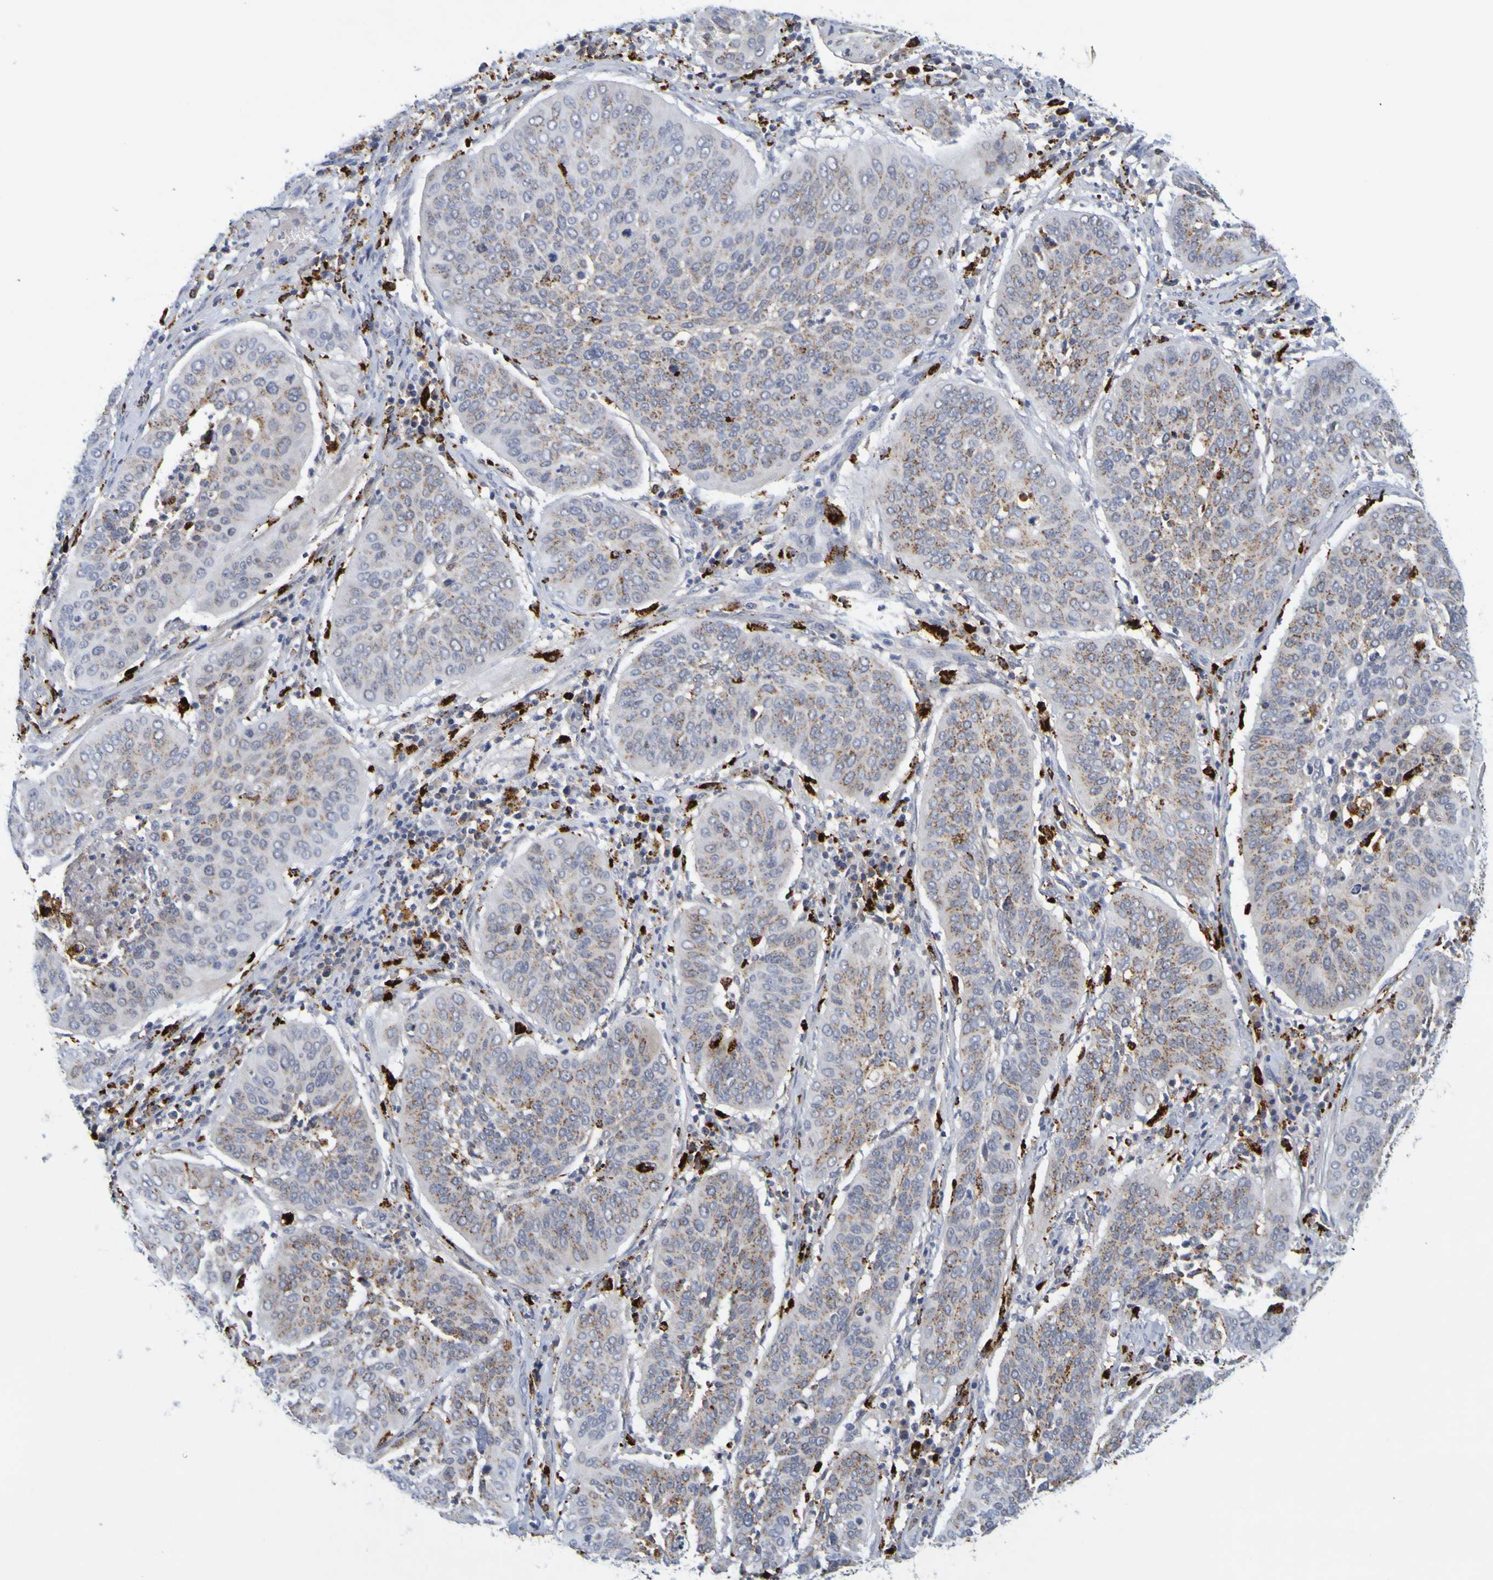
{"staining": {"intensity": "moderate", "quantity": "25%-75%", "location": "cytoplasmic/membranous"}, "tissue": "cervical cancer", "cell_type": "Tumor cells", "image_type": "cancer", "snomed": [{"axis": "morphology", "description": "Normal tissue, NOS"}, {"axis": "morphology", "description": "Squamous cell carcinoma, NOS"}, {"axis": "topography", "description": "Cervix"}], "caption": "Human squamous cell carcinoma (cervical) stained with a protein marker displays moderate staining in tumor cells.", "gene": "TPH1", "patient": {"sex": "female", "age": 39}}